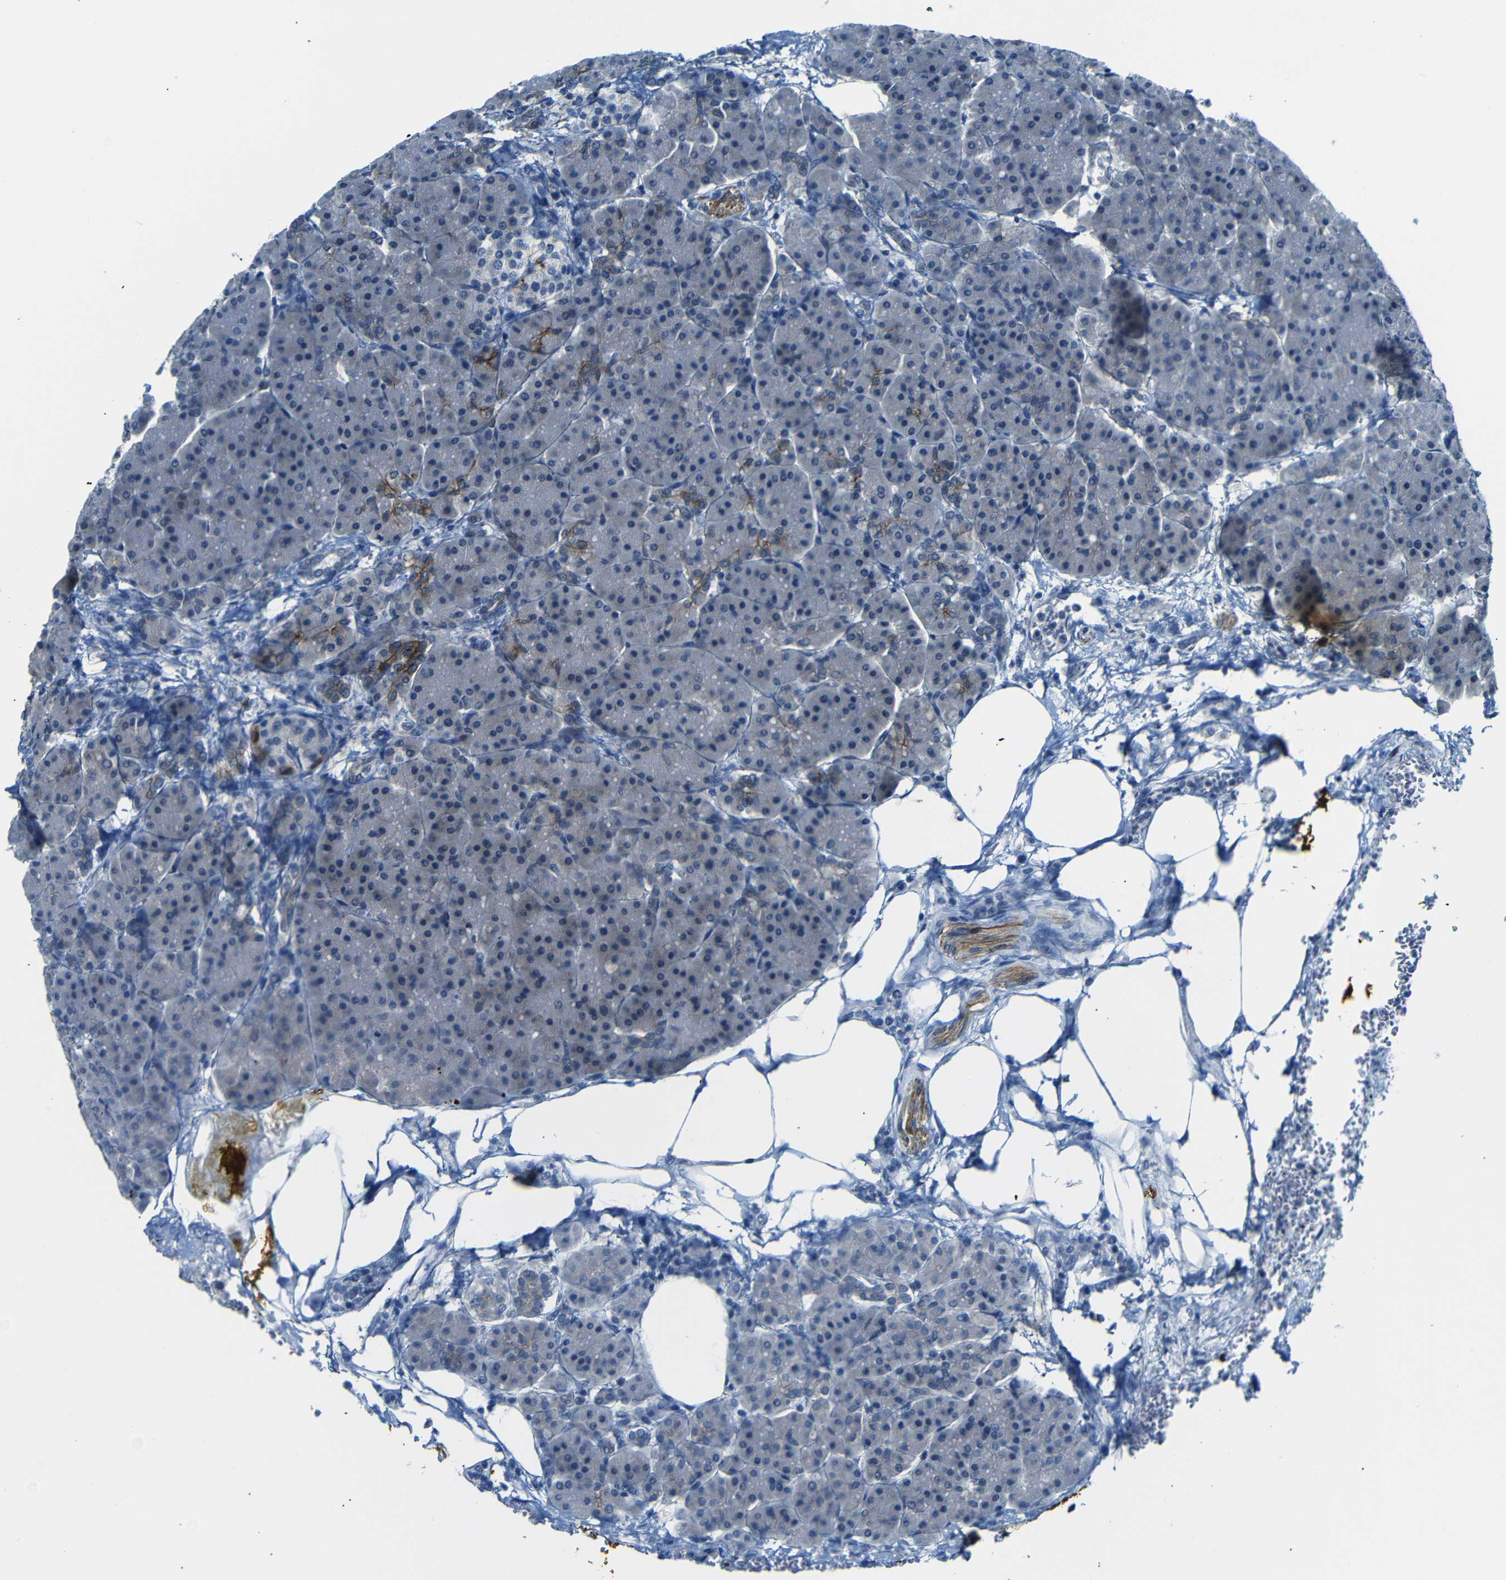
{"staining": {"intensity": "moderate", "quantity": "25%-75%", "location": "cytoplasmic/membranous"}, "tissue": "pancreas", "cell_type": "Exocrine glandular cells", "image_type": "normal", "snomed": [{"axis": "morphology", "description": "Normal tissue, NOS"}, {"axis": "topography", "description": "Pancreas"}], "caption": "Protein staining by immunohistochemistry (IHC) exhibits moderate cytoplasmic/membranous expression in approximately 25%-75% of exocrine glandular cells in normal pancreas.", "gene": "ANK3", "patient": {"sex": "female", "age": 70}}